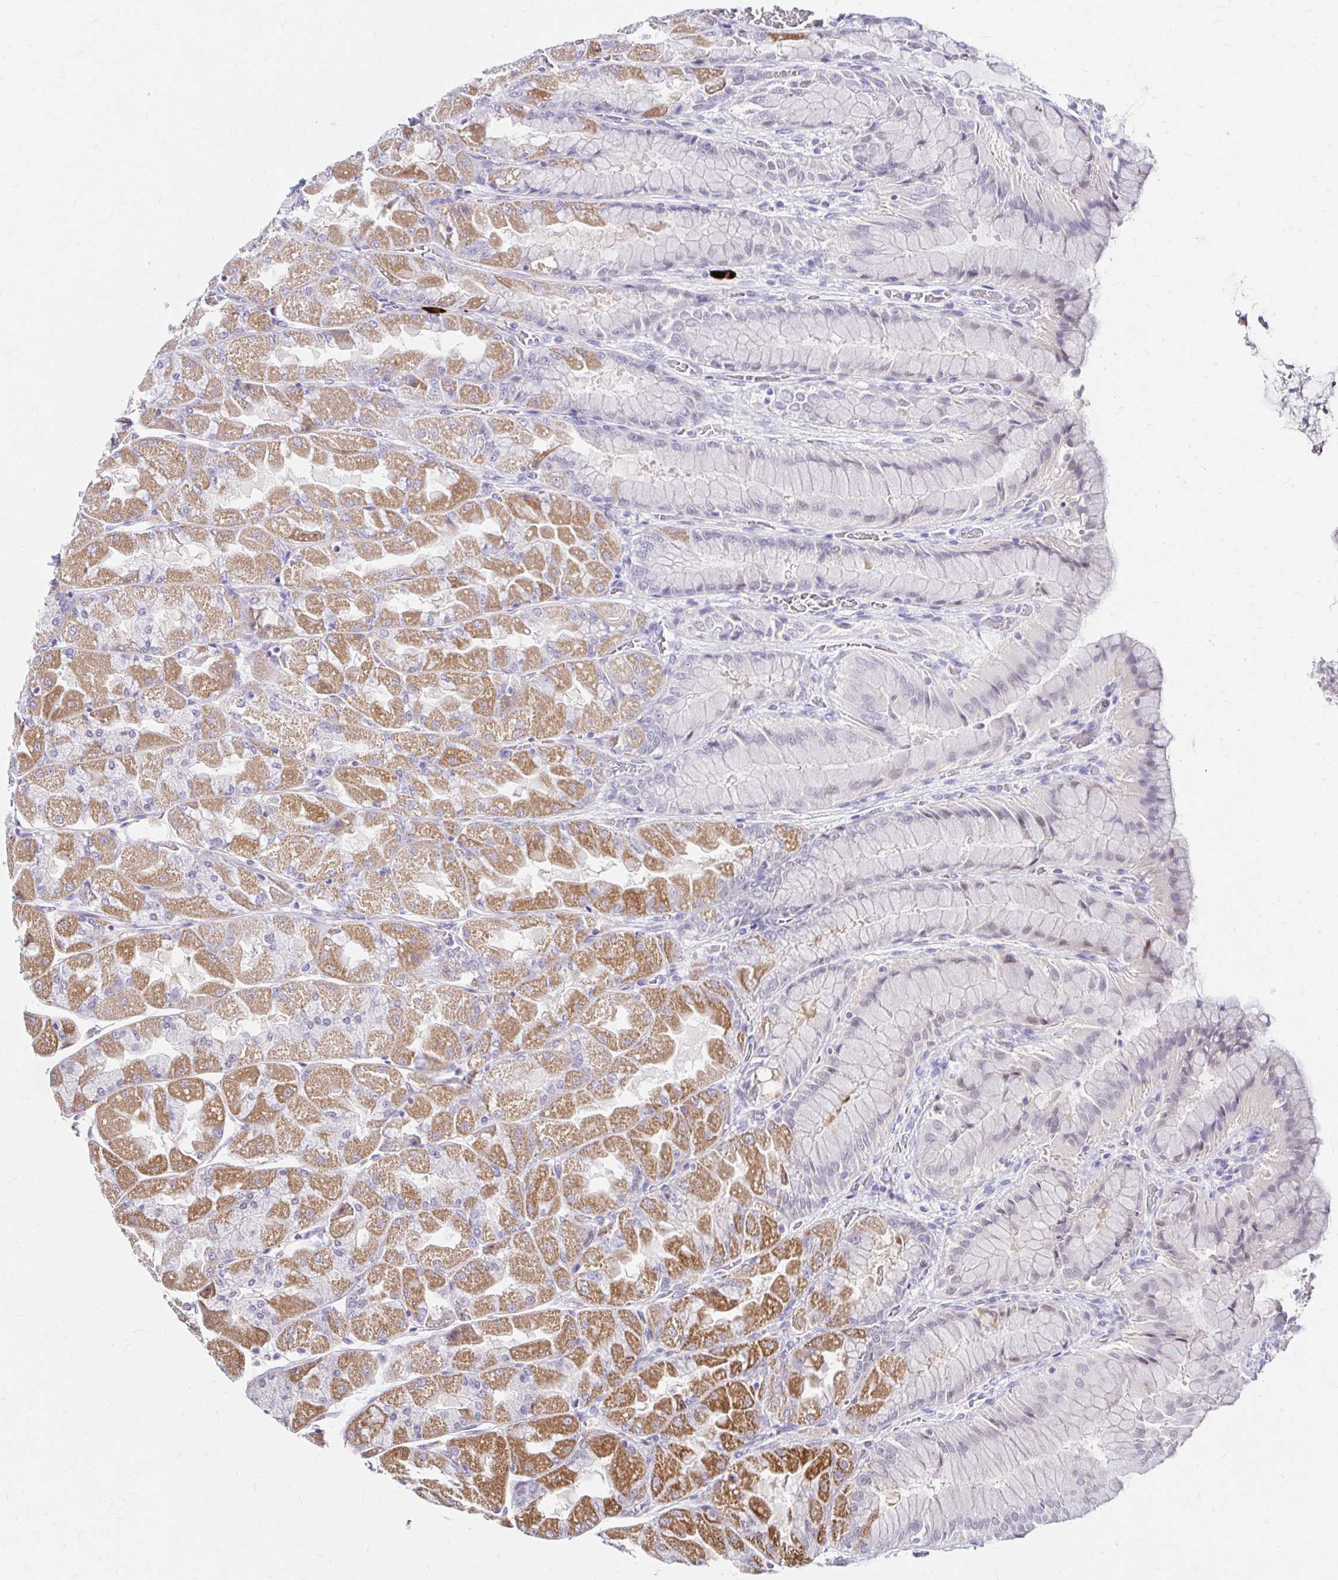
{"staining": {"intensity": "moderate", "quantity": "25%-75%", "location": "cytoplasmic/membranous"}, "tissue": "stomach", "cell_type": "Glandular cells", "image_type": "normal", "snomed": [{"axis": "morphology", "description": "Normal tissue, NOS"}, {"axis": "topography", "description": "Stomach"}], "caption": "Moderate cytoplasmic/membranous positivity is appreciated in about 25%-75% of glandular cells in normal stomach. (Brightfield microscopy of DAB IHC at high magnification).", "gene": "GUCY1A1", "patient": {"sex": "female", "age": 61}}